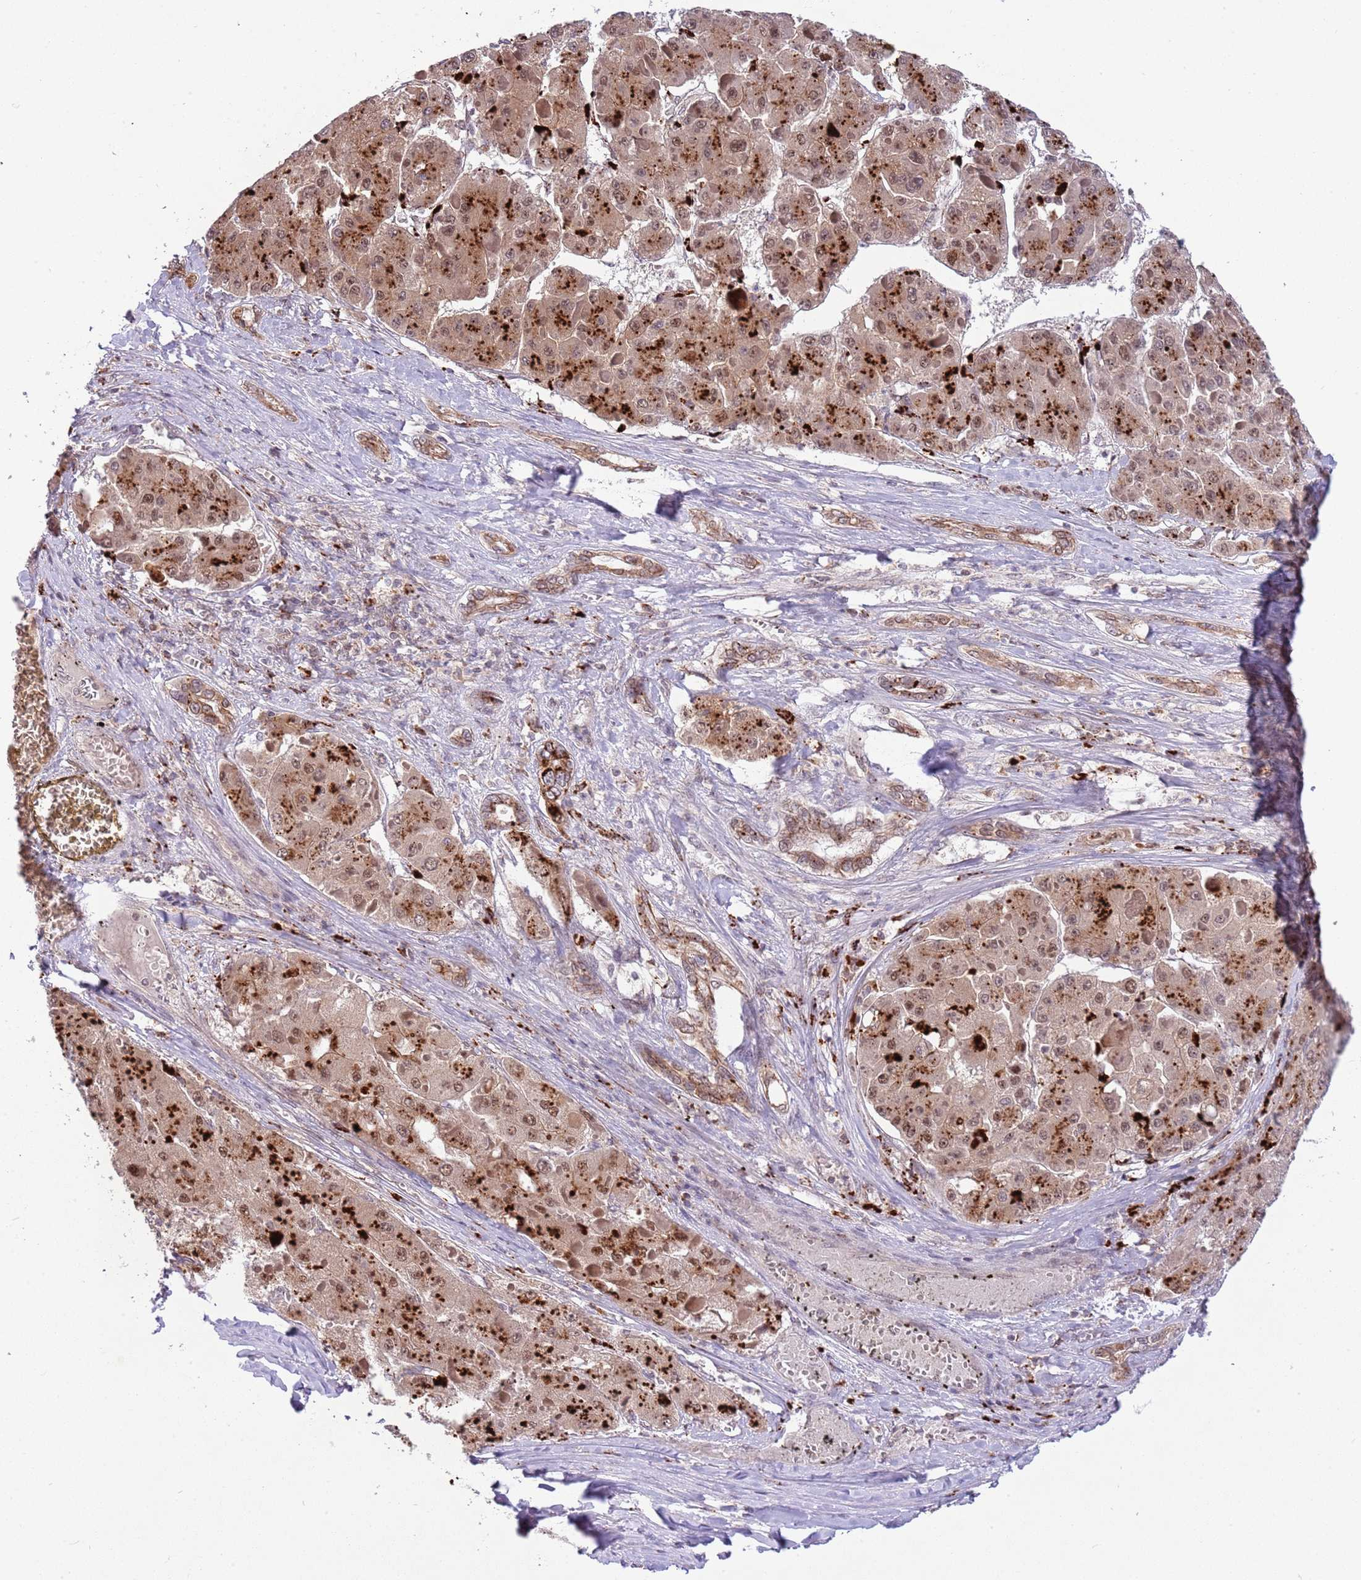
{"staining": {"intensity": "moderate", "quantity": ">75%", "location": "cytoplasmic/membranous,nuclear"}, "tissue": "liver cancer", "cell_type": "Tumor cells", "image_type": "cancer", "snomed": [{"axis": "morphology", "description": "Carcinoma, Hepatocellular, NOS"}, {"axis": "topography", "description": "Liver"}], "caption": "Protein staining demonstrates moderate cytoplasmic/membranous and nuclear staining in about >75% of tumor cells in liver cancer (hepatocellular carcinoma). Using DAB (brown) and hematoxylin (blue) stains, captured at high magnification using brightfield microscopy.", "gene": "TRIM27", "patient": {"sex": "female", "age": 73}}